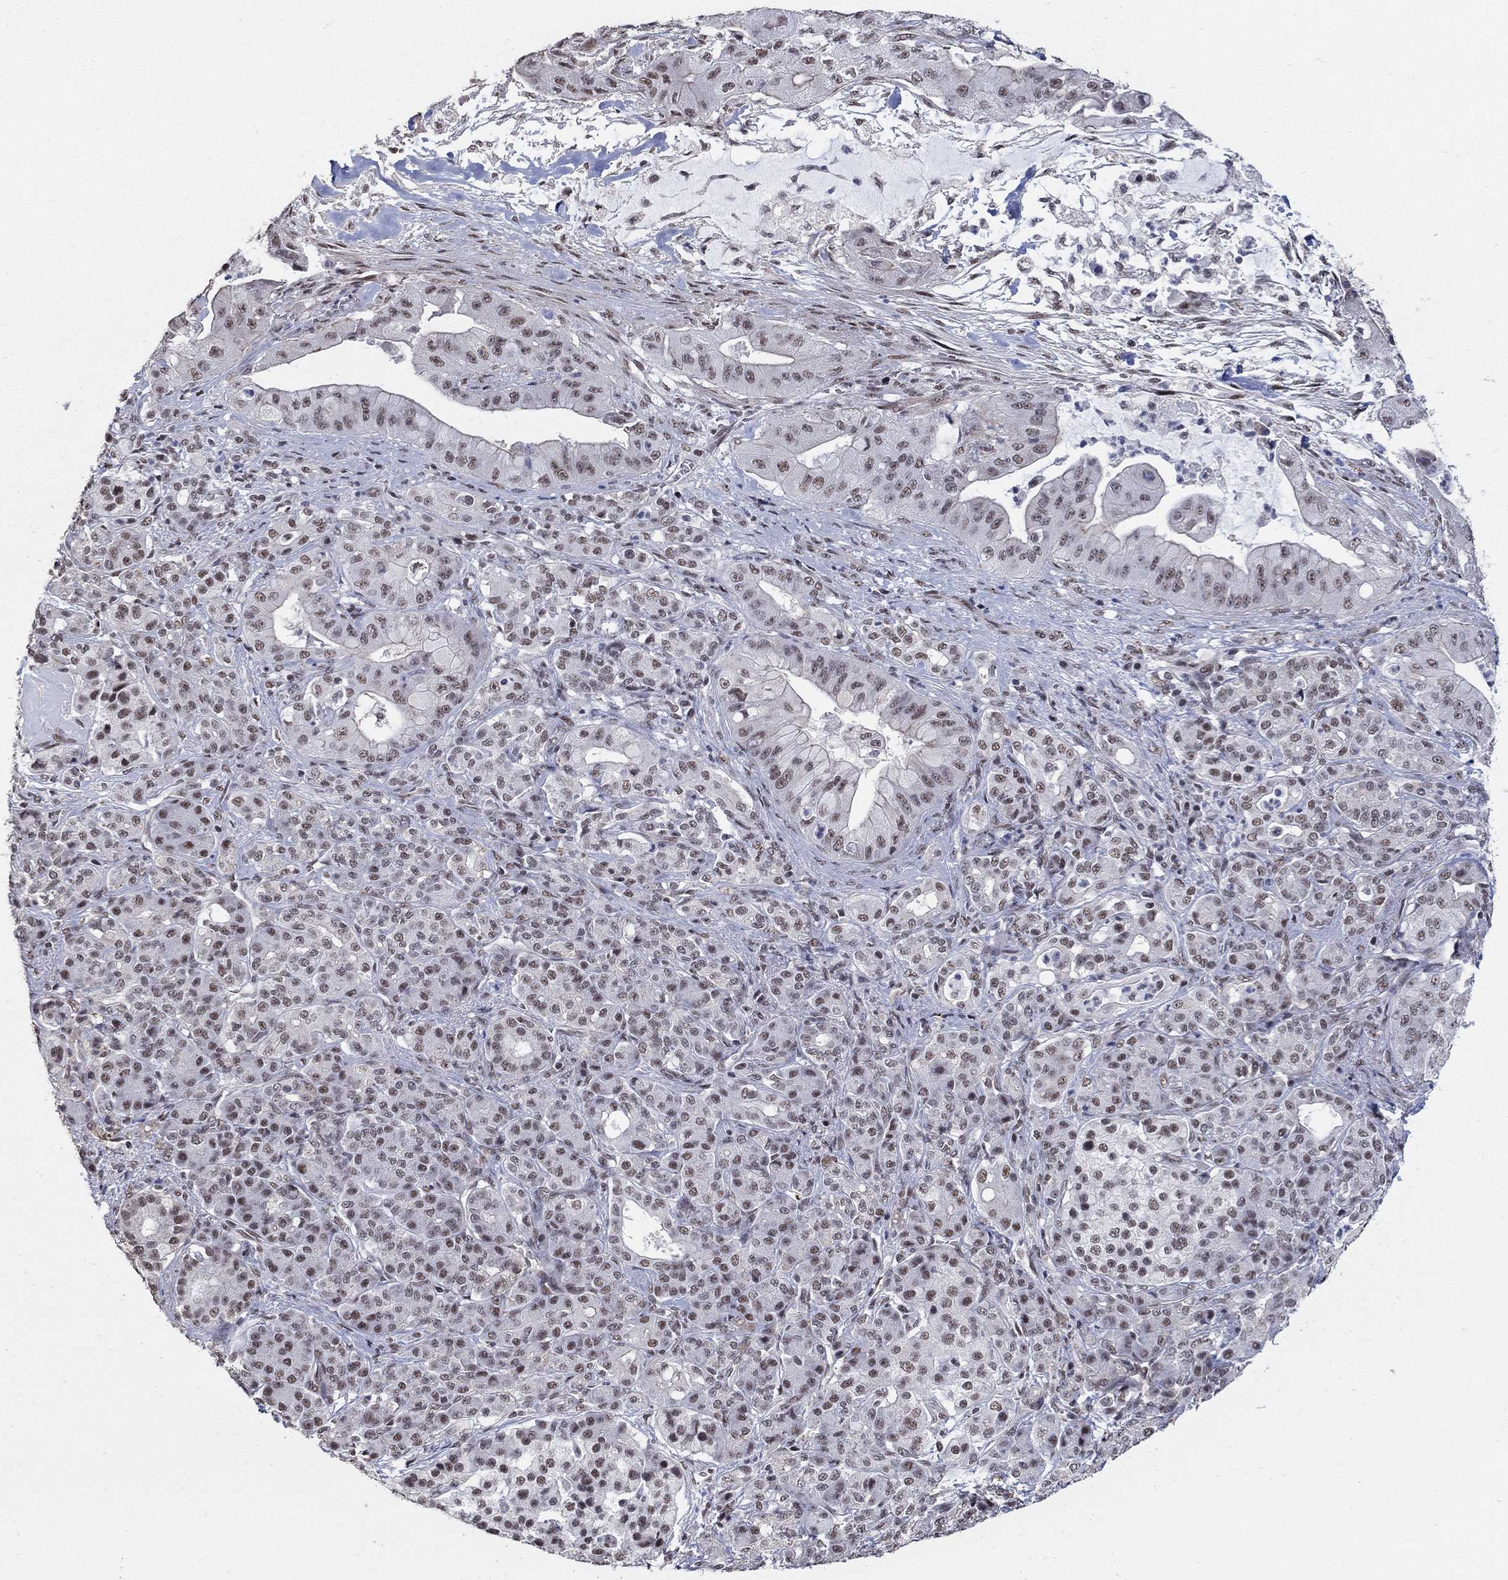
{"staining": {"intensity": "moderate", "quantity": "25%-75%", "location": "nuclear"}, "tissue": "pancreatic cancer", "cell_type": "Tumor cells", "image_type": "cancer", "snomed": [{"axis": "morphology", "description": "Normal tissue, NOS"}, {"axis": "morphology", "description": "Inflammation, NOS"}, {"axis": "morphology", "description": "Adenocarcinoma, NOS"}, {"axis": "topography", "description": "Pancreas"}], "caption": "Tumor cells reveal medium levels of moderate nuclear staining in approximately 25%-75% of cells in pancreatic adenocarcinoma.", "gene": "PNISR", "patient": {"sex": "male", "age": 57}}